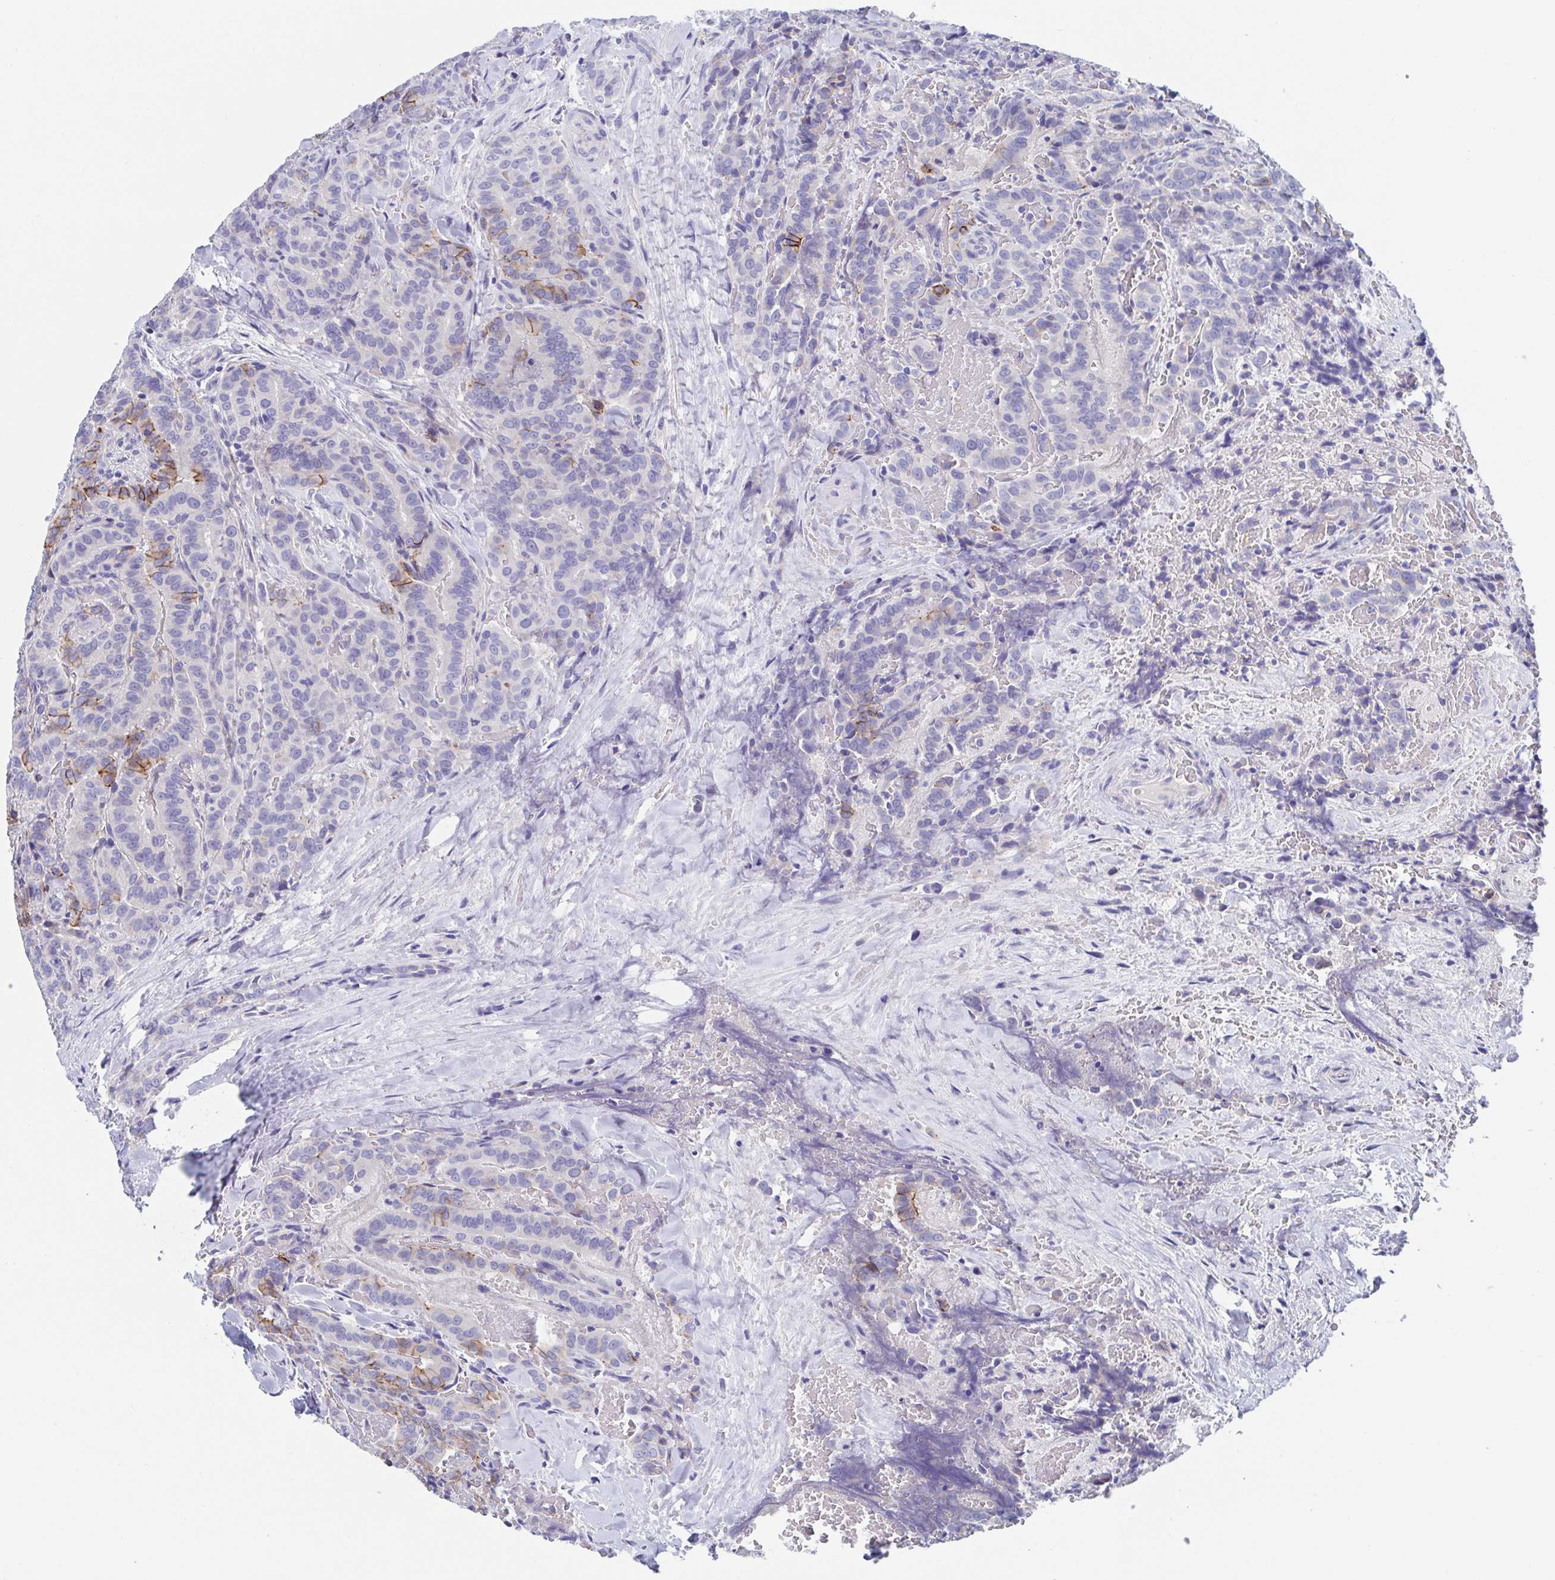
{"staining": {"intensity": "moderate", "quantity": "<25%", "location": "cytoplasmic/membranous"}, "tissue": "thyroid cancer", "cell_type": "Tumor cells", "image_type": "cancer", "snomed": [{"axis": "morphology", "description": "Papillary adenocarcinoma, NOS"}, {"axis": "topography", "description": "Thyroid gland"}], "caption": "Human papillary adenocarcinoma (thyroid) stained with a protein marker displays moderate staining in tumor cells.", "gene": "CDH2", "patient": {"sex": "male", "age": 61}}